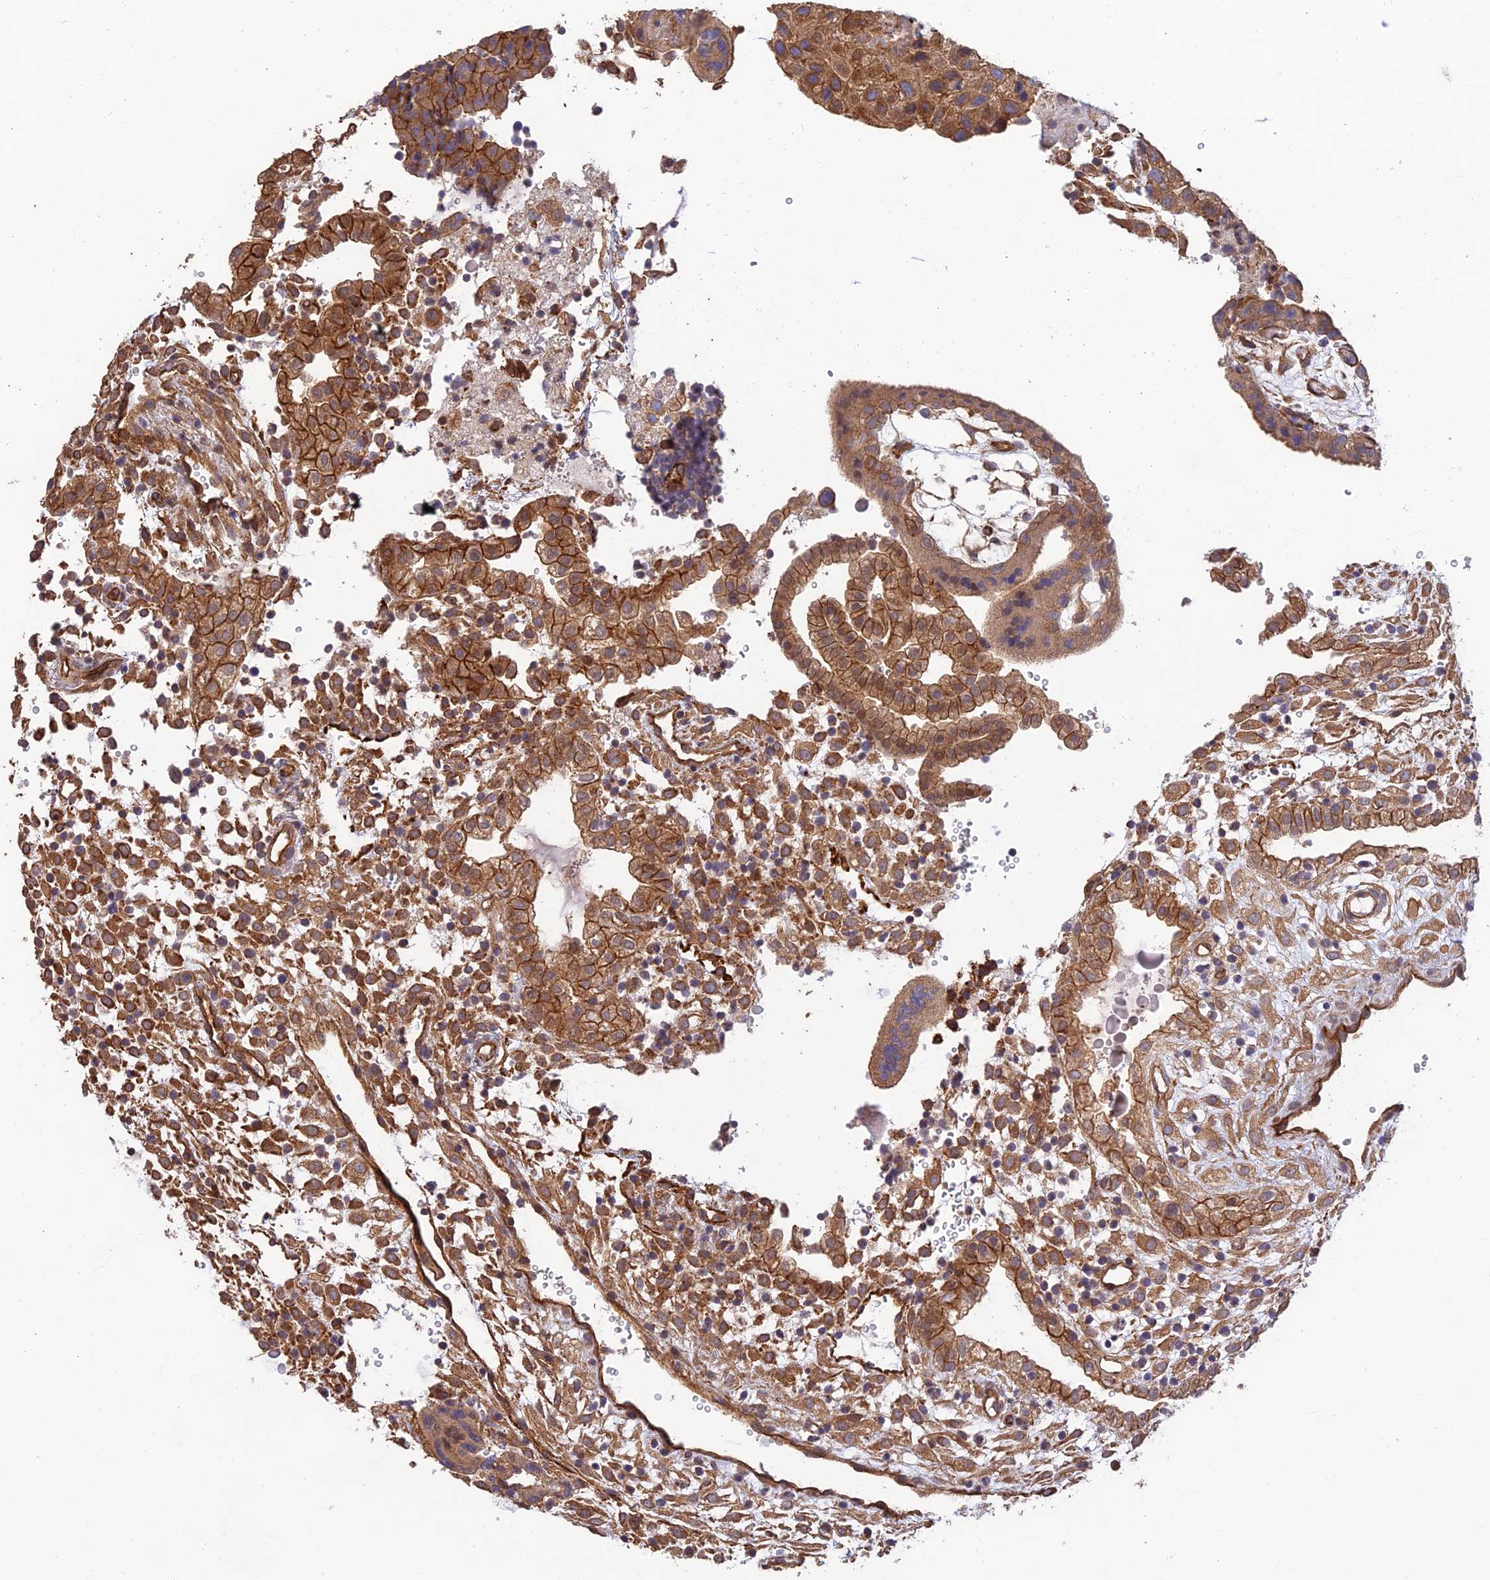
{"staining": {"intensity": "moderate", "quantity": ">75%", "location": "cytoplasmic/membranous"}, "tissue": "placenta", "cell_type": "Decidual cells", "image_type": "normal", "snomed": [{"axis": "morphology", "description": "Normal tissue, NOS"}, {"axis": "topography", "description": "Placenta"}], "caption": "A micrograph of human placenta stained for a protein demonstrates moderate cytoplasmic/membranous brown staining in decidual cells.", "gene": "HOMER2", "patient": {"sex": "female", "age": 18}}